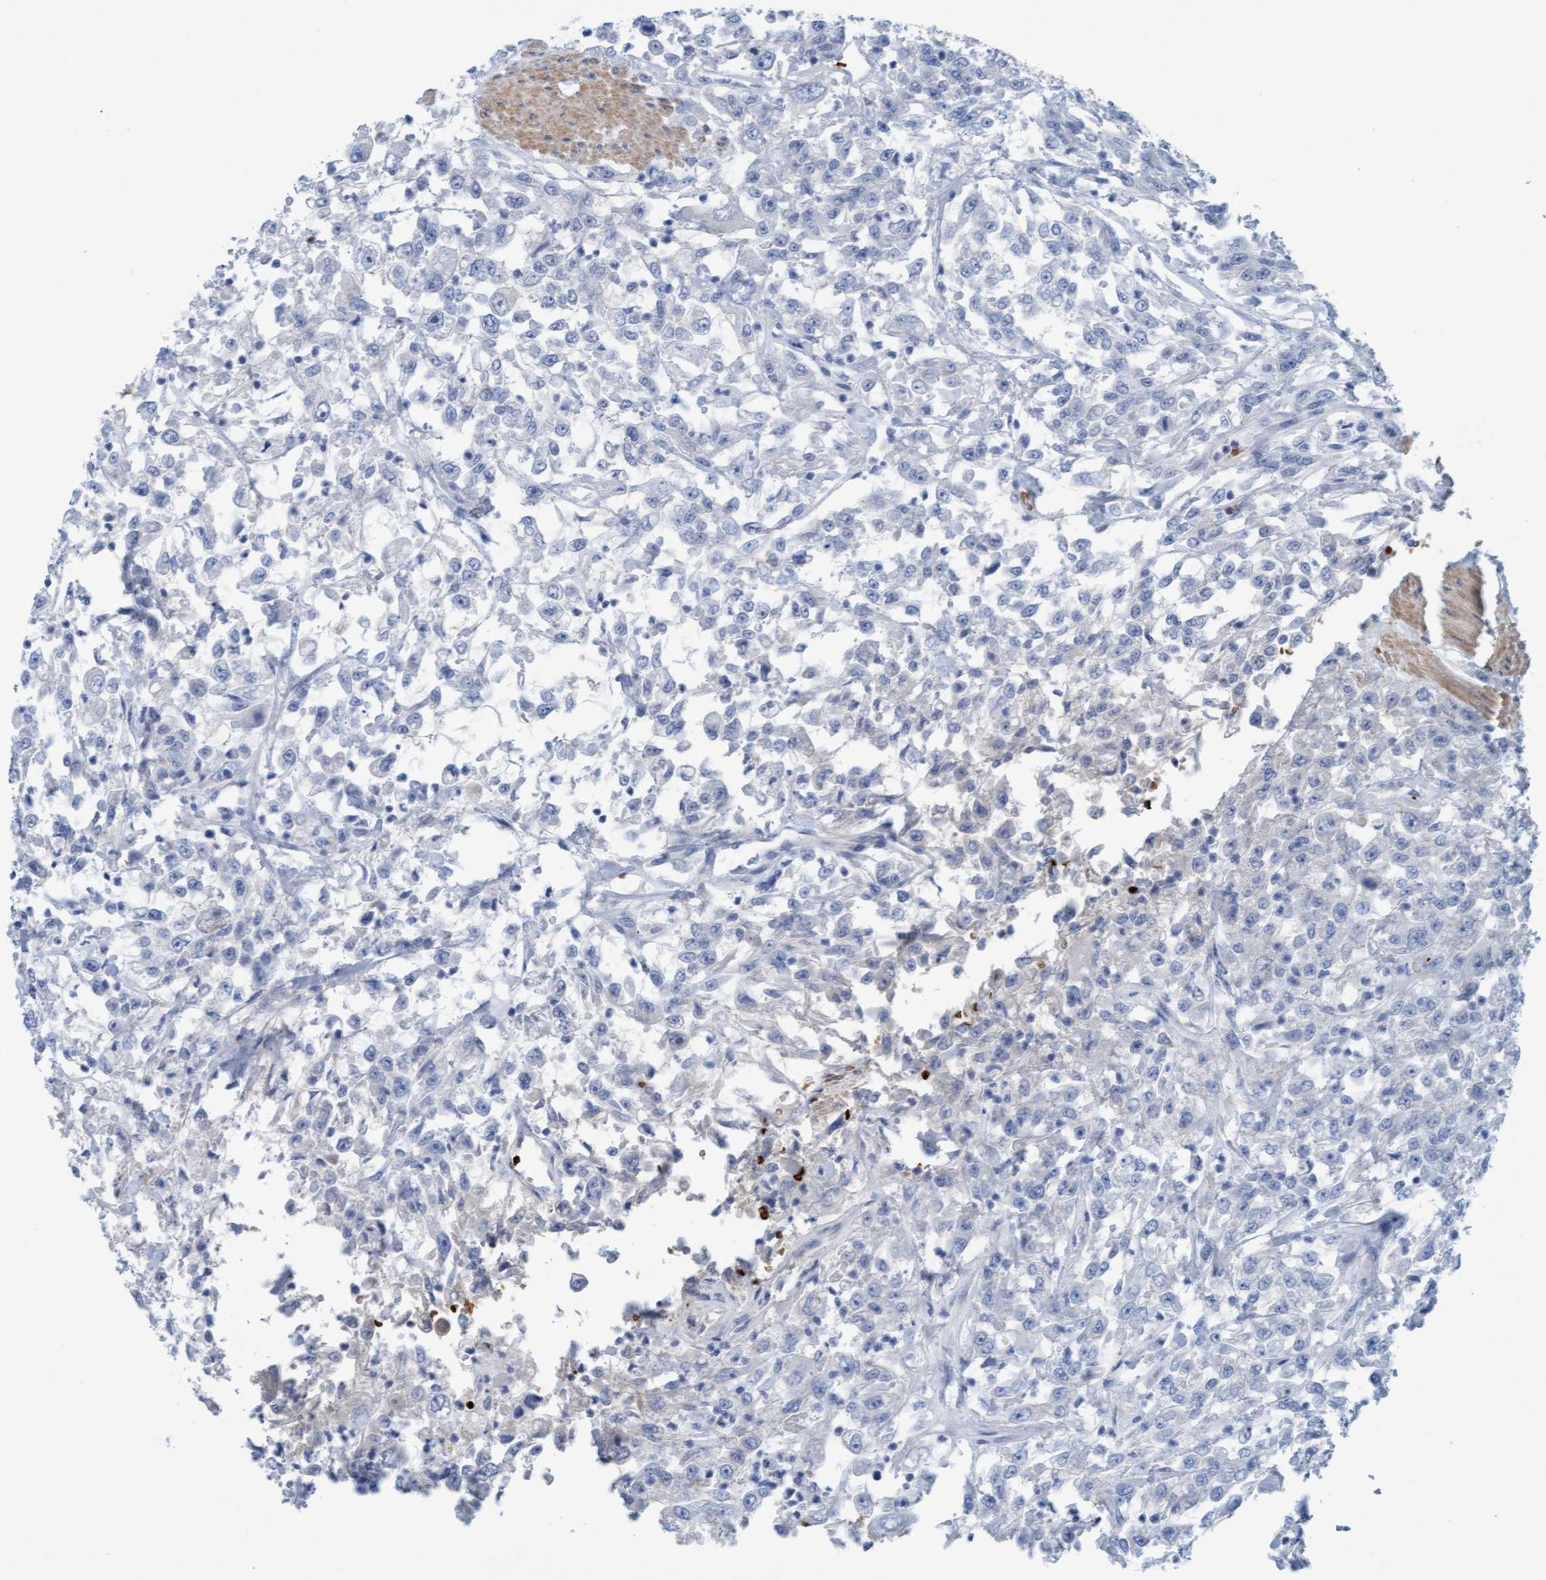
{"staining": {"intensity": "negative", "quantity": "none", "location": "none"}, "tissue": "urothelial cancer", "cell_type": "Tumor cells", "image_type": "cancer", "snomed": [{"axis": "morphology", "description": "Urothelial carcinoma, High grade"}, {"axis": "topography", "description": "Urinary bladder"}], "caption": "The photomicrograph demonstrates no staining of tumor cells in urothelial carcinoma (high-grade).", "gene": "P2RX5", "patient": {"sex": "male", "age": 46}}